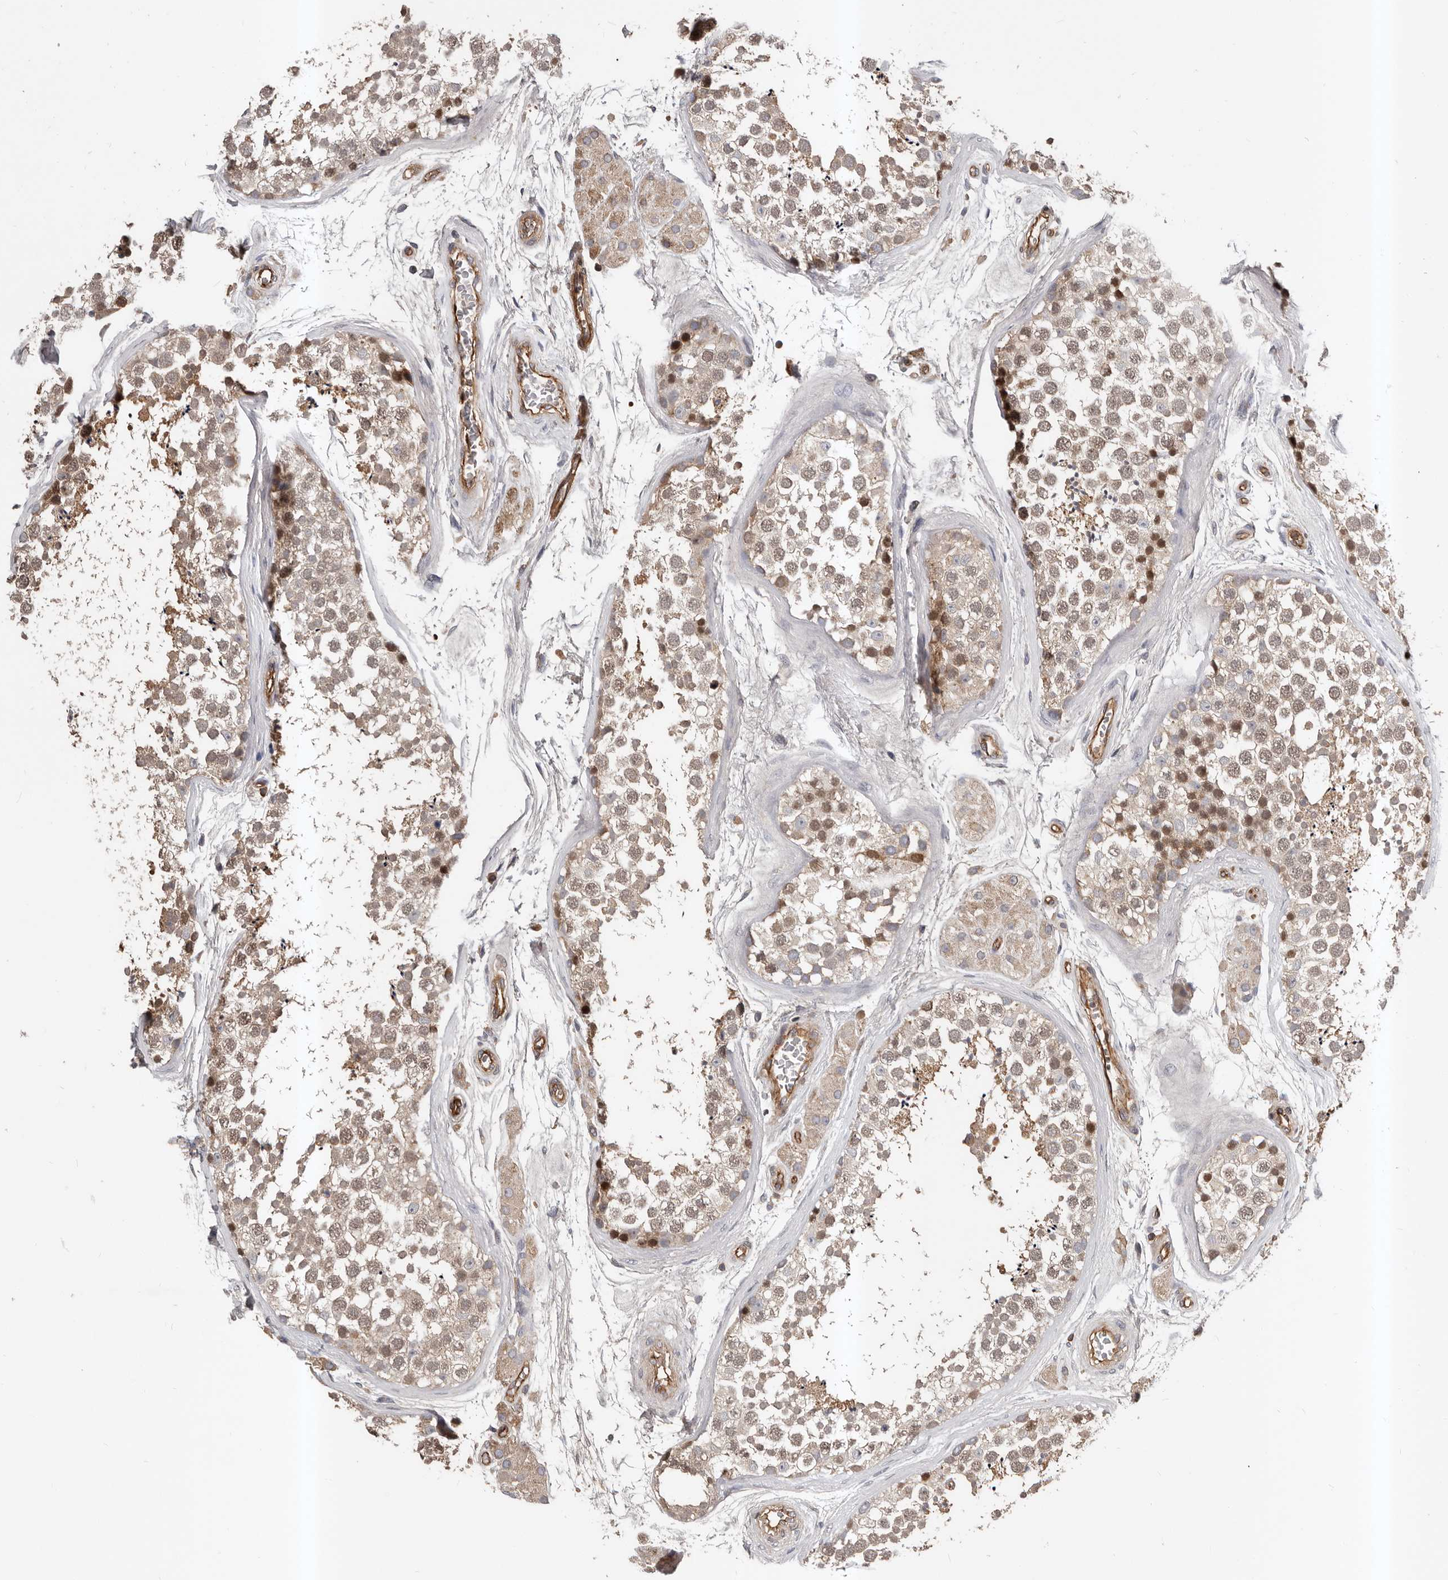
{"staining": {"intensity": "weak", "quantity": "25%-75%", "location": "cytoplasmic/membranous,nuclear"}, "tissue": "testis", "cell_type": "Cells in seminiferous ducts", "image_type": "normal", "snomed": [{"axis": "morphology", "description": "Normal tissue, NOS"}, {"axis": "topography", "description": "Testis"}], "caption": "Testis was stained to show a protein in brown. There is low levels of weak cytoplasmic/membranous,nuclear expression in approximately 25%-75% of cells in seminiferous ducts.", "gene": "PNRC2", "patient": {"sex": "male", "age": 56}}